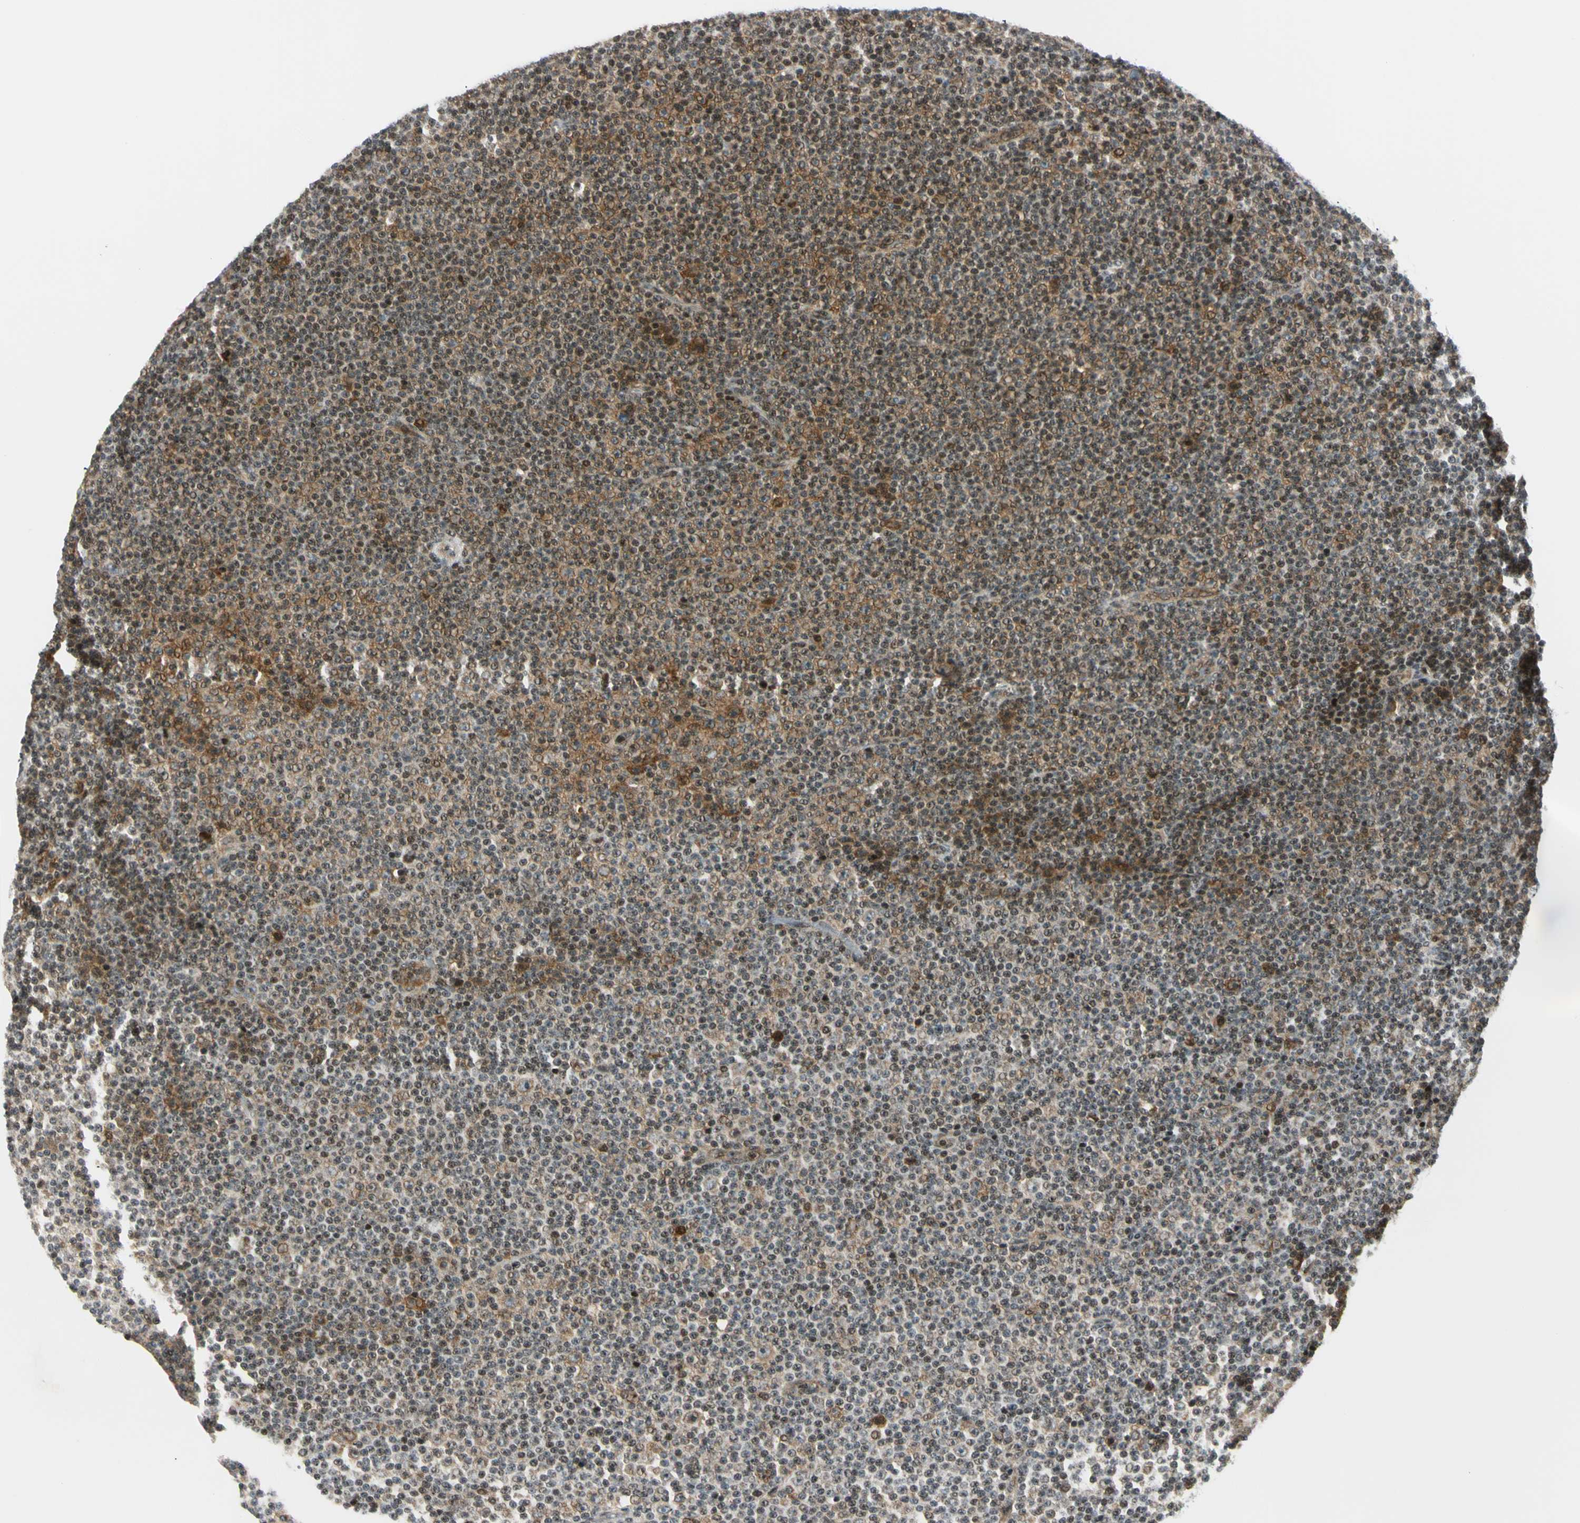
{"staining": {"intensity": "weak", "quantity": "25%-75%", "location": "cytoplasmic/membranous"}, "tissue": "lymphoma", "cell_type": "Tumor cells", "image_type": "cancer", "snomed": [{"axis": "morphology", "description": "Malignant lymphoma, non-Hodgkin's type, Low grade"}, {"axis": "topography", "description": "Lymph node"}], "caption": "This is a histology image of immunohistochemistry staining of low-grade malignant lymphoma, non-Hodgkin's type, which shows weak expression in the cytoplasmic/membranous of tumor cells.", "gene": "TPT1", "patient": {"sex": "female", "age": 67}}